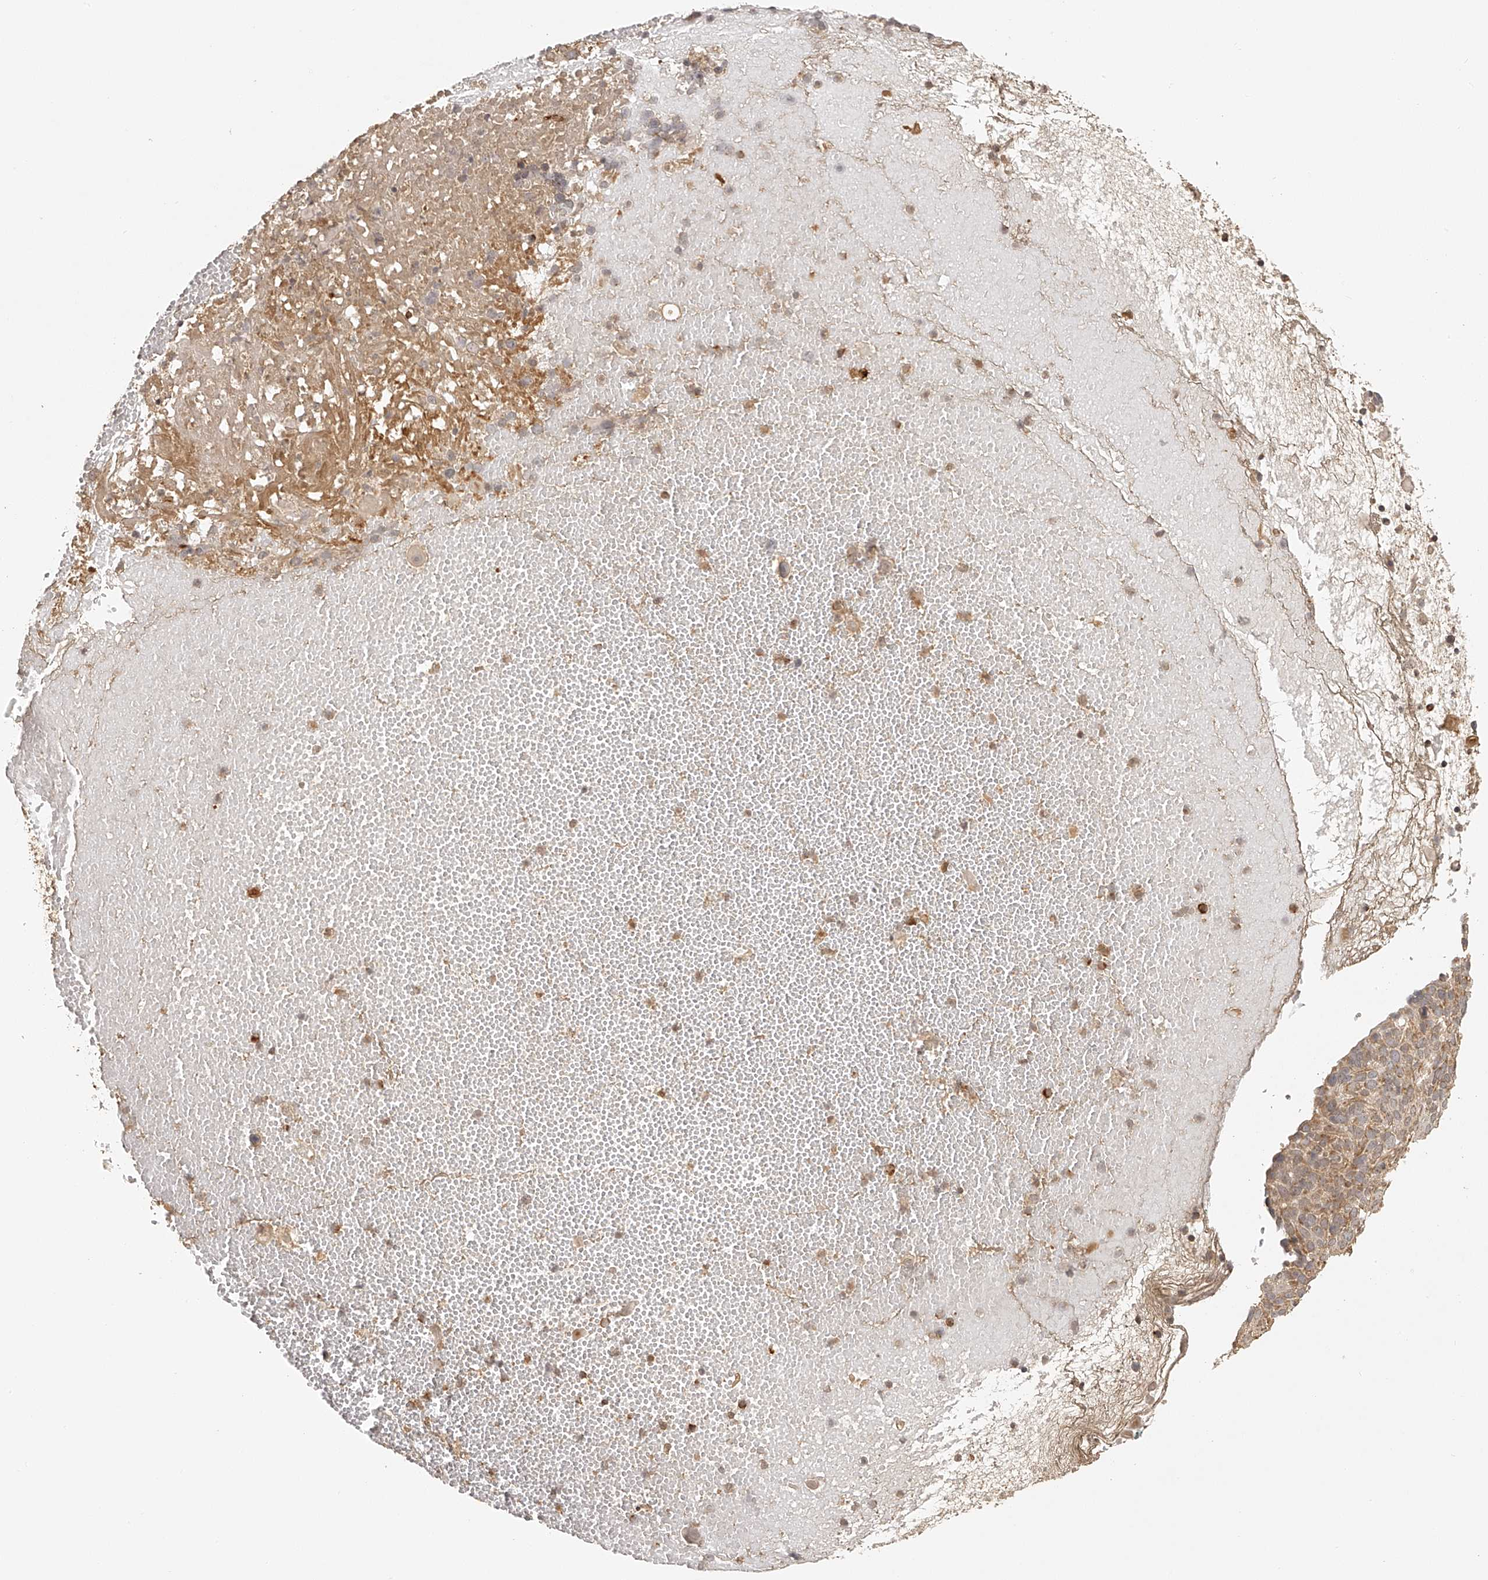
{"staining": {"intensity": "weak", "quantity": ">75%", "location": "cytoplasmic/membranous"}, "tissue": "cervical cancer", "cell_type": "Tumor cells", "image_type": "cancer", "snomed": [{"axis": "morphology", "description": "Squamous cell carcinoma, NOS"}, {"axis": "topography", "description": "Cervix"}], "caption": "Brown immunohistochemical staining in human cervical squamous cell carcinoma shows weak cytoplasmic/membranous positivity in approximately >75% of tumor cells.", "gene": "BCL2L11", "patient": {"sex": "female", "age": 74}}